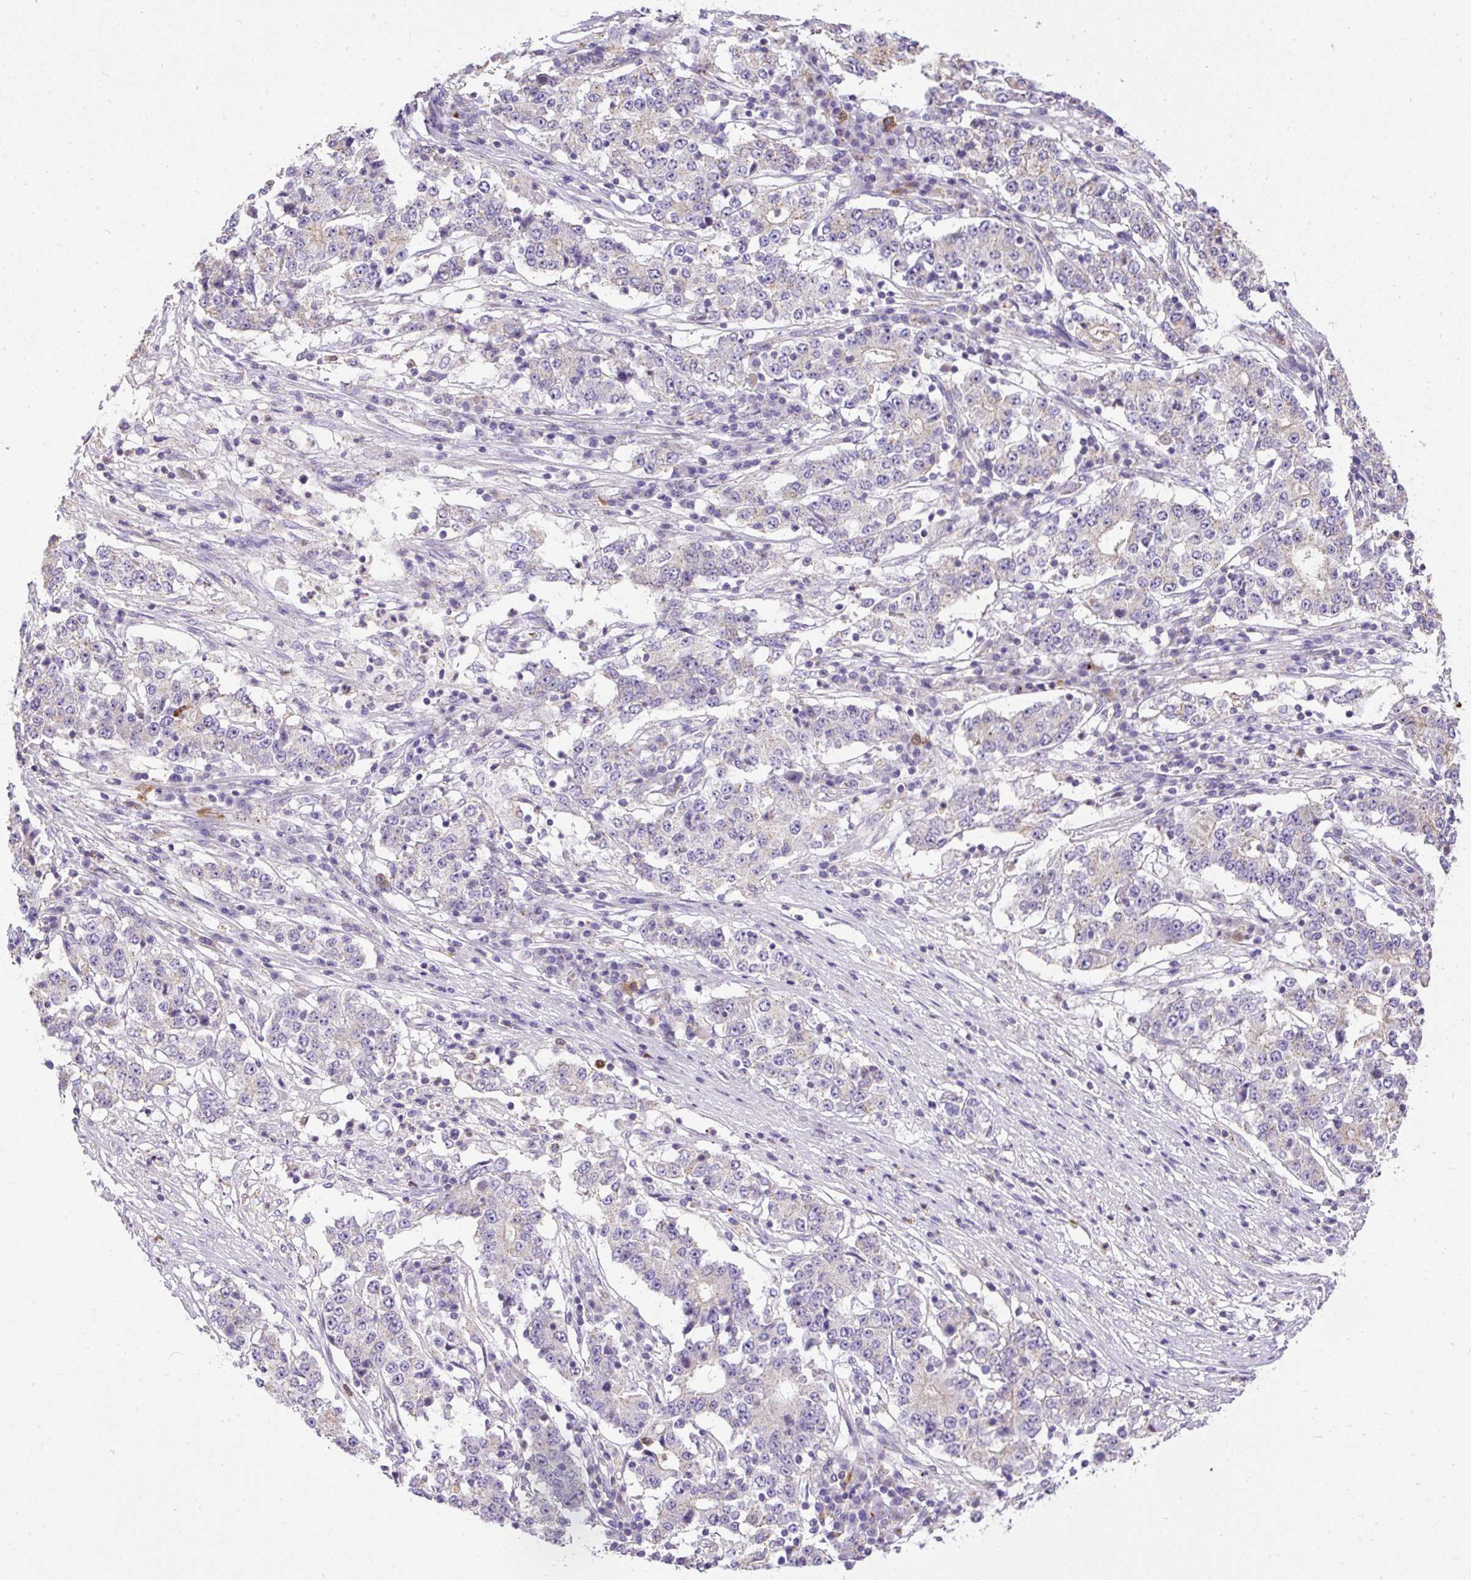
{"staining": {"intensity": "negative", "quantity": "none", "location": "none"}, "tissue": "stomach cancer", "cell_type": "Tumor cells", "image_type": "cancer", "snomed": [{"axis": "morphology", "description": "Adenocarcinoma, NOS"}, {"axis": "topography", "description": "Stomach"}], "caption": "This is an immunohistochemistry photomicrograph of stomach cancer (adenocarcinoma). There is no expression in tumor cells.", "gene": "CFAP47", "patient": {"sex": "male", "age": 59}}